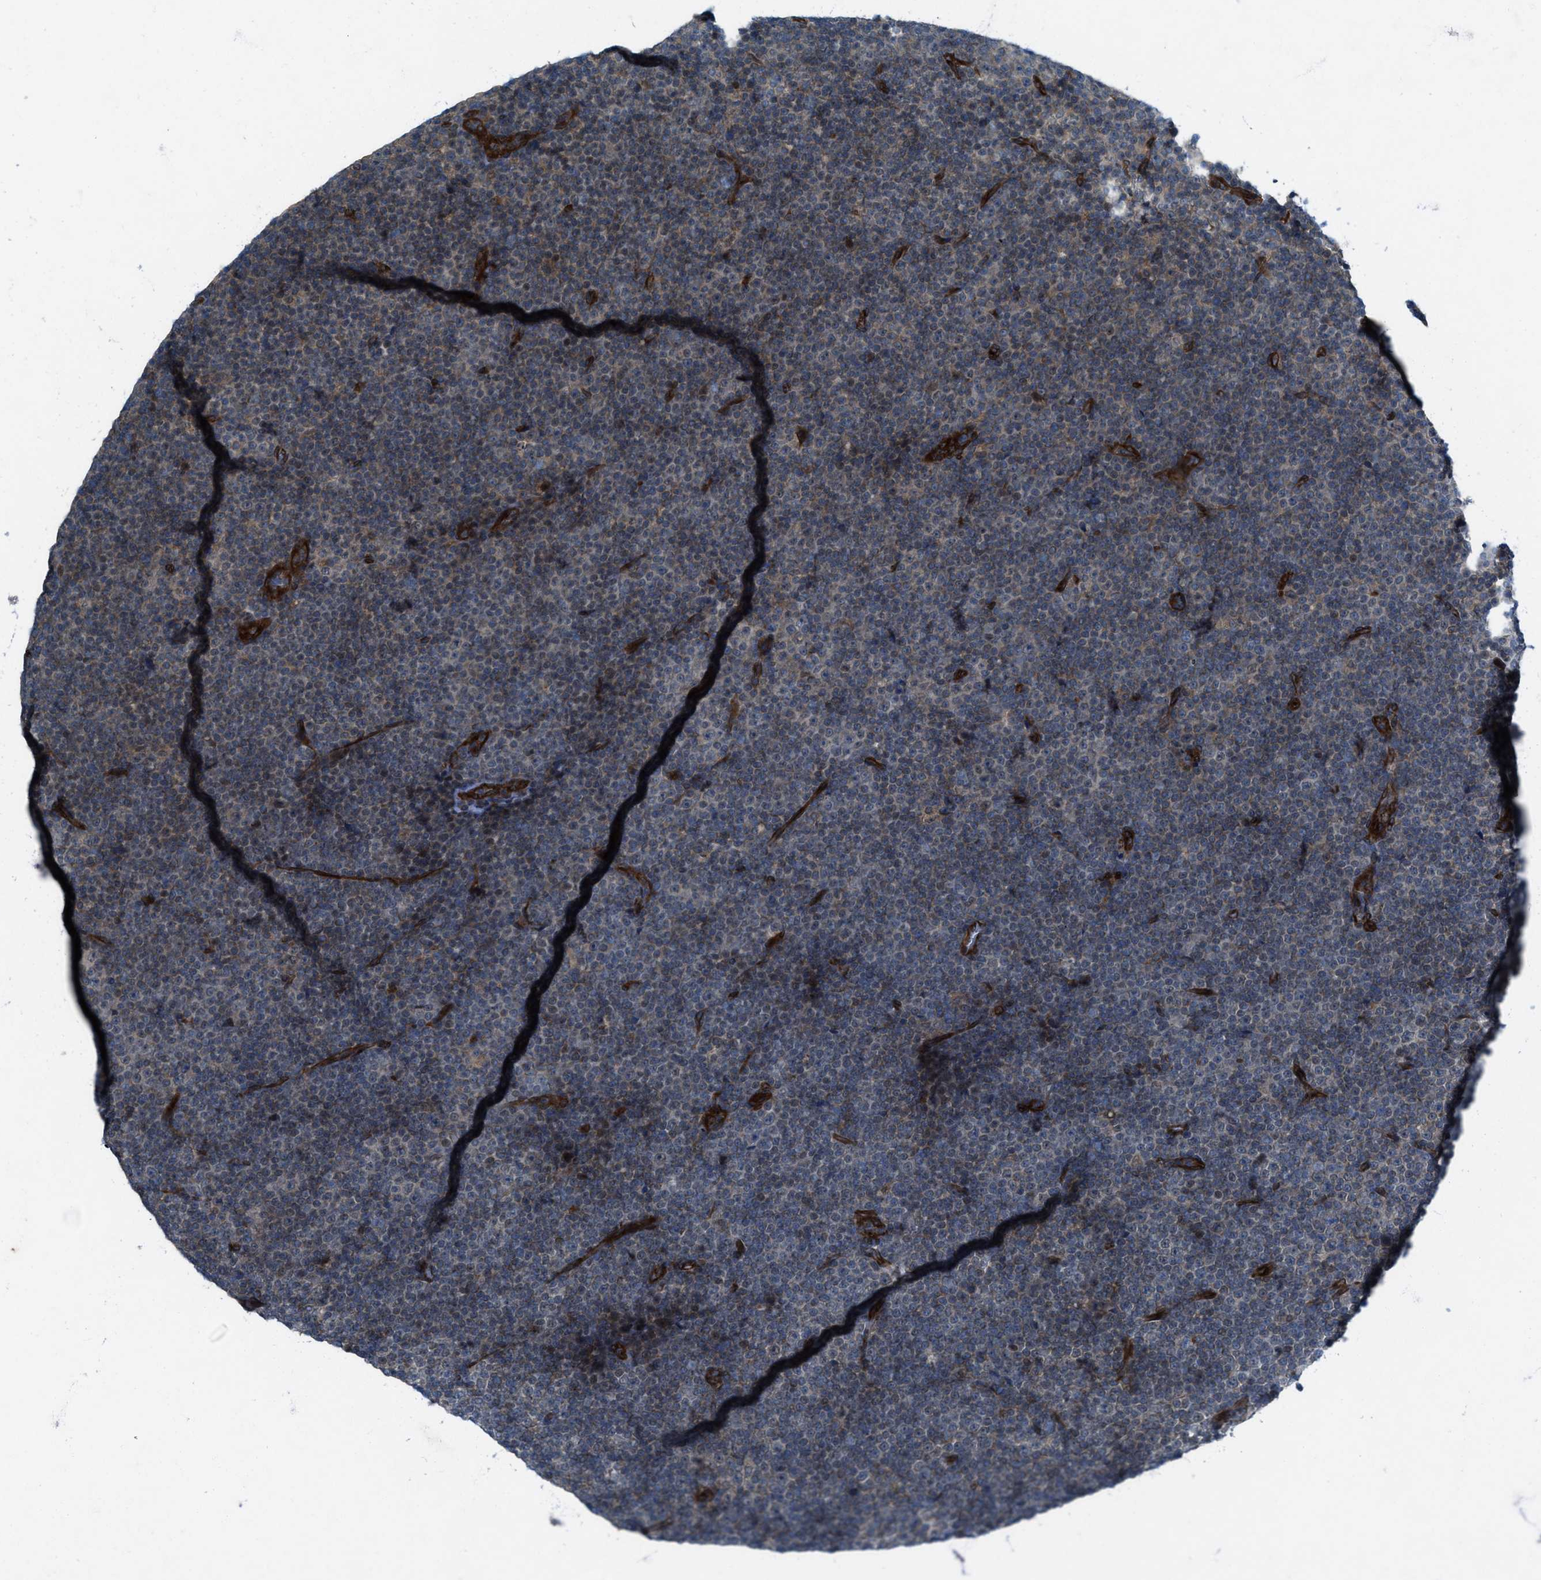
{"staining": {"intensity": "moderate", "quantity": "<25%", "location": "cytoplasmic/membranous"}, "tissue": "lymphoma", "cell_type": "Tumor cells", "image_type": "cancer", "snomed": [{"axis": "morphology", "description": "Malignant lymphoma, non-Hodgkin's type, Low grade"}, {"axis": "topography", "description": "Lymph node"}], "caption": "A brown stain labels moderate cytoplasmic/membranous expression of a protein in low-grade malignant lymphoma, non-Hodgkin's type tumor cells. The staining is performed using DAB brown chromogen to label protein expression. The nuclei are counter-stained blue using hematoxylin.", "gene": "URGCP", "patient": {"sex": "female", "age": 67}}